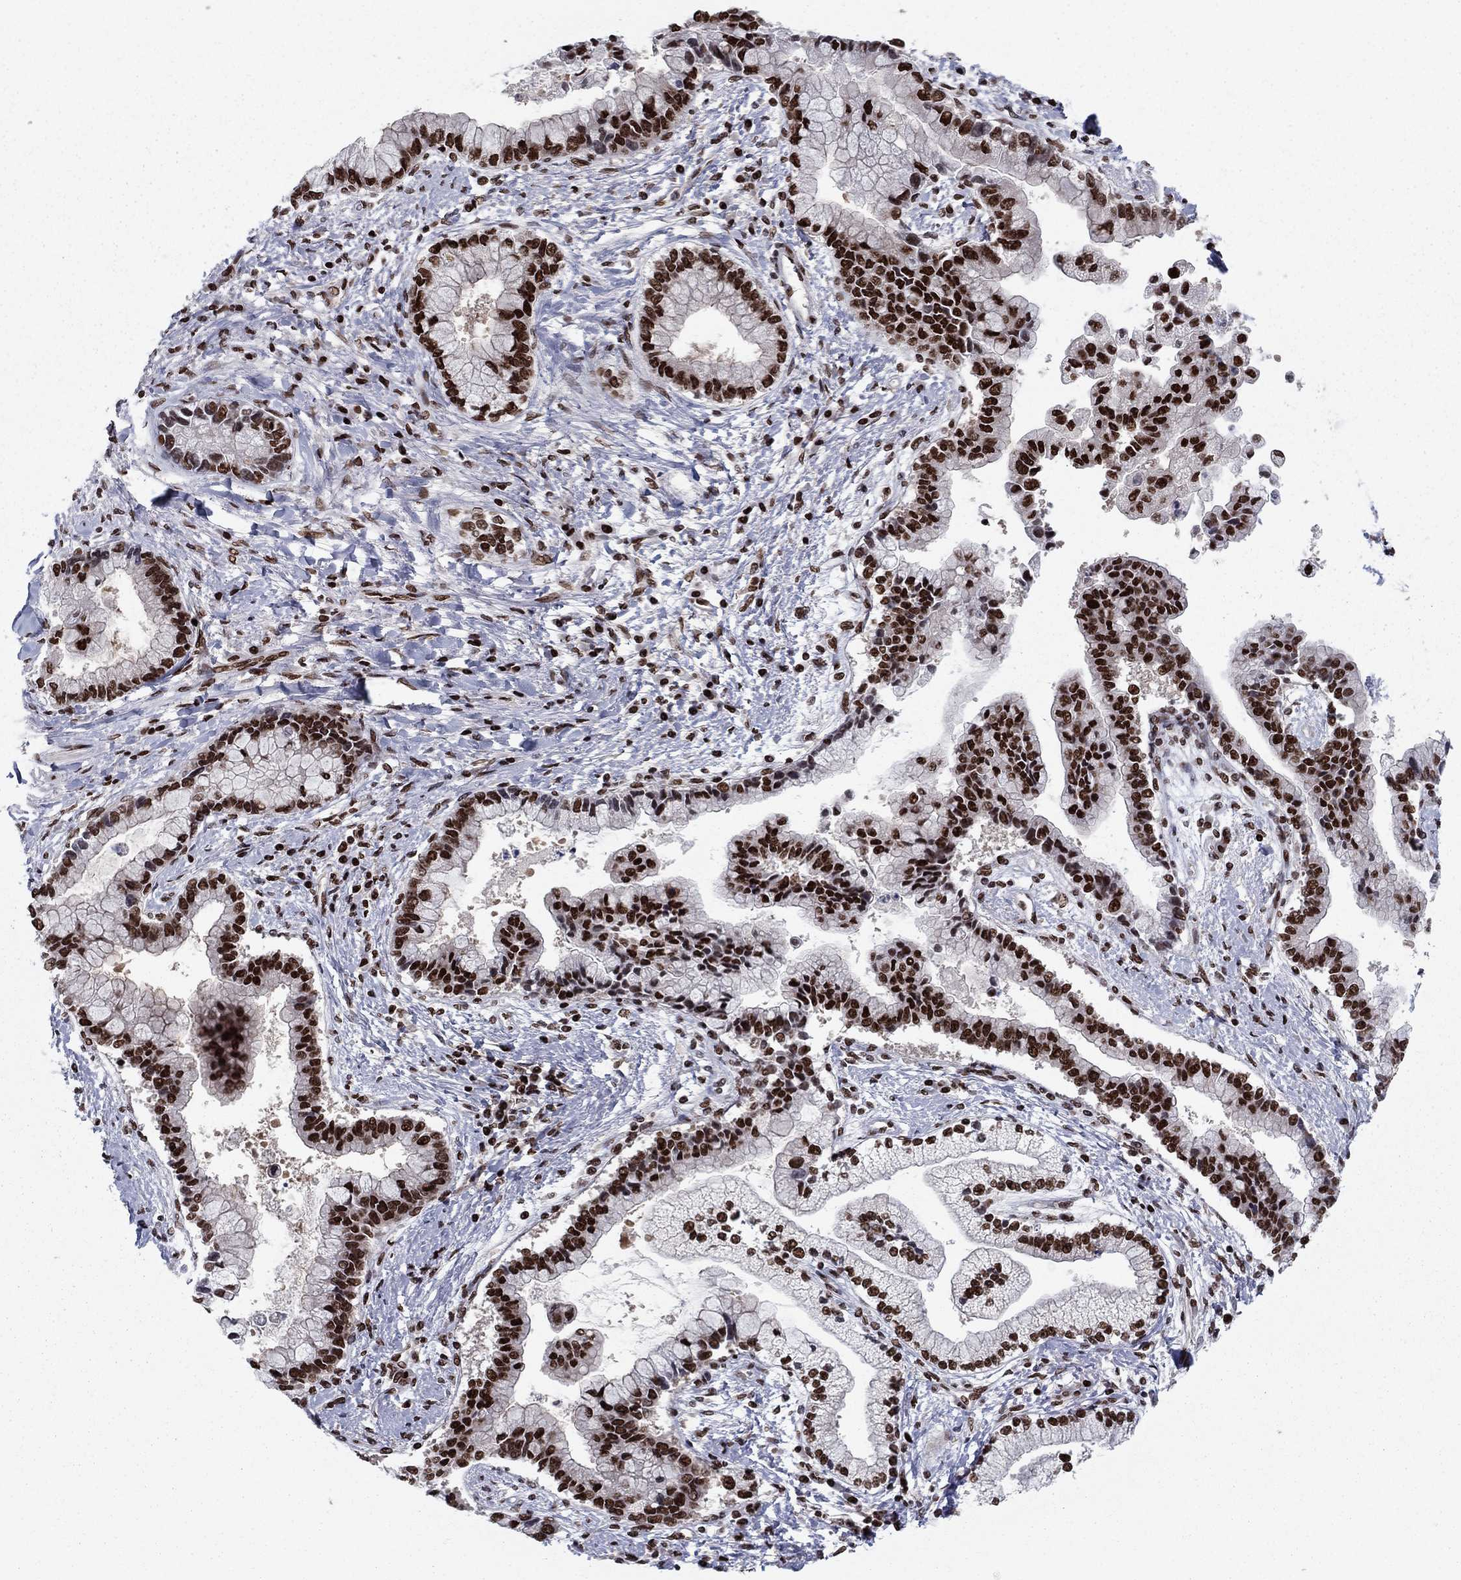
{"staining": {"intensity": "strong", "quantity": ">75%", "location": "nuclear"}, "tissue": "liver cancer", "cell_type": "Tumor cells", "image_type": "cancer", "snomed": [{"axis": "morphology", "description": "Cholangiocarcinoma"}, {"axis": "topography", "description": "Liver"}], "caption": "Immunohistochemistry of liver cancer (cholangiocarcinoma) exhibits high levels of strong nuclear expression in approximately >75% of tumor cells. Using DAB (brown) and hematoxylin (blue) stains, captured at high magnification using brightfield microscopy.", "gene": "USP54", "patient": {"sex": "male", "age": 50}}